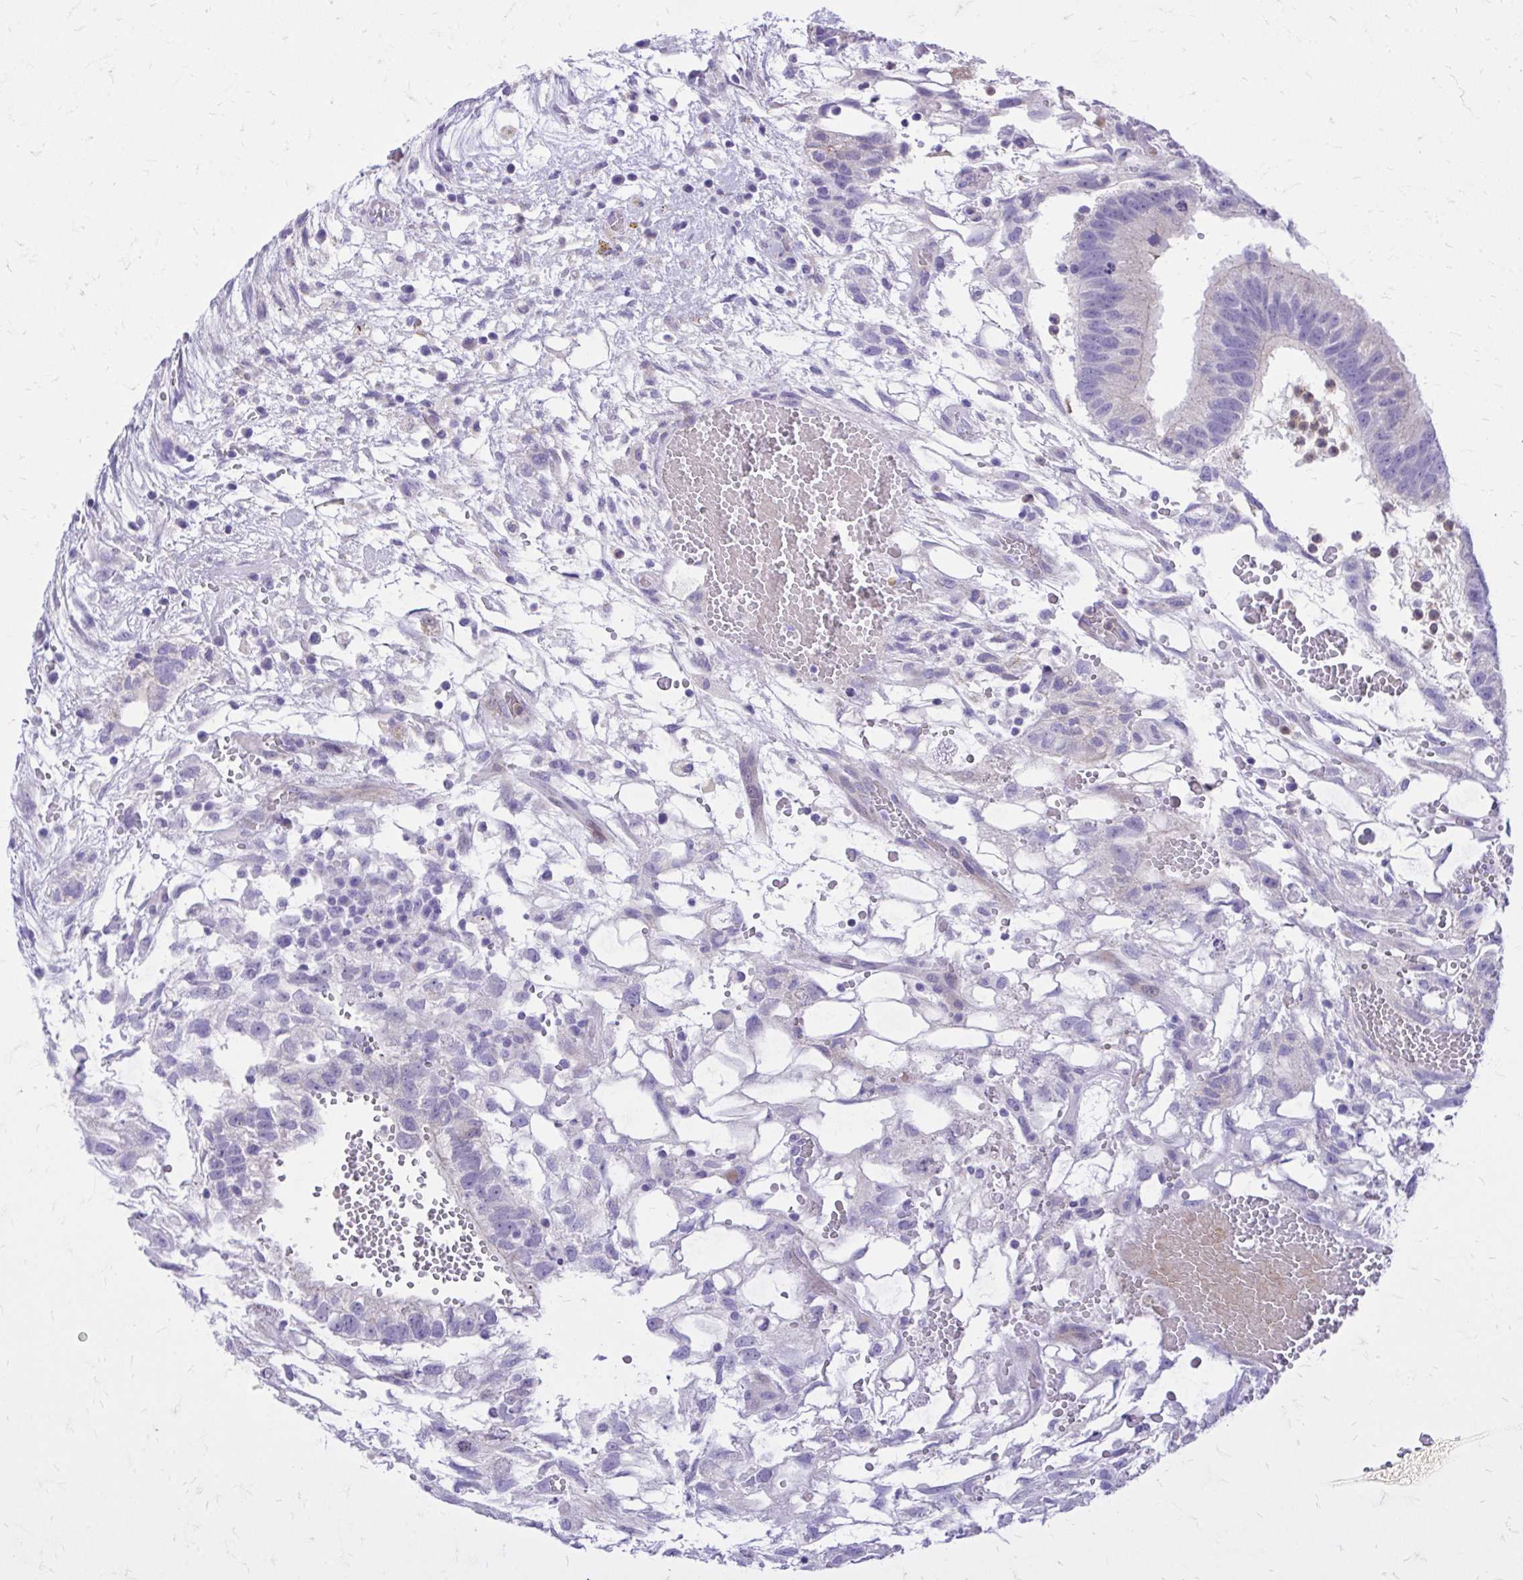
{"staining": {"intensity": "negative", "quantity": "none", "location": "none"}, "tissue": "testis cancer", "cell_type": "Tumor cells", "image_type": "cancer", "snomed": [{"axis": "morphology", "description": "Normal tissue, NOS"}, {"axis": "morphology", "description": "Carcinoma, Embryonal, NOS"}, {"axis": "topography", "description": "Testis"}], "caption": "The image shows no staining of tumor cells in testis embryonal carcinoma.", "gene": "ADAMTSL1", "patient": {"sex": "male", "age": 32}}